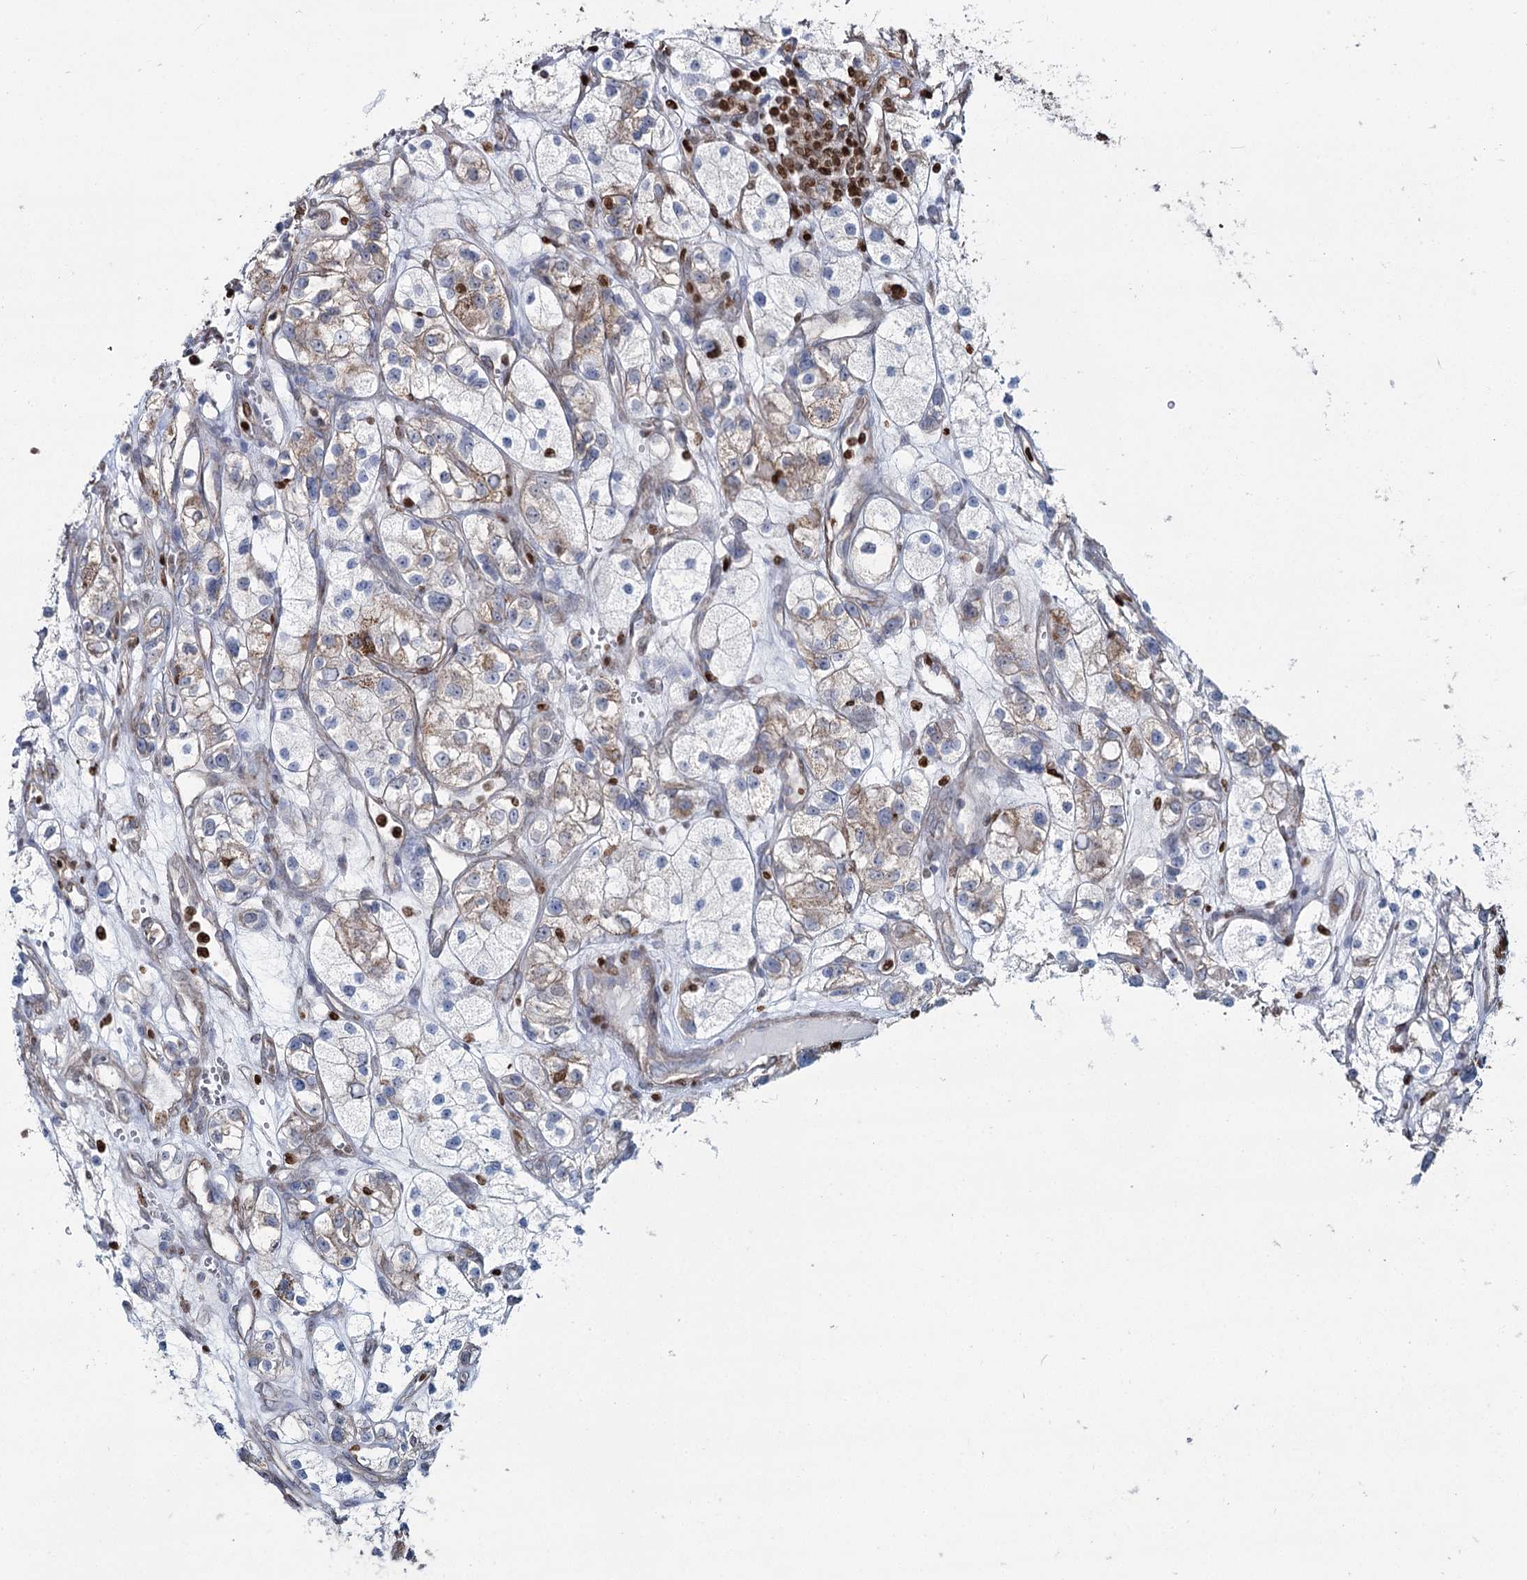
{"staining": {"intensity": "moderate", "quantity": "<25%", "location": "cytoplasmic/membranous"}, "tissue": "renal cancer", "cell_type": "Tumor cells", "image_type": "cancer", "snomed": [{"axis": "morphology", "description": "Adenocarcinoma, NOS"}, {"axis": "topography", "description": "Kidney"}], "caption": "Immunohistochemical staining of human adenocarcinoma (renal) shows low levels of moderate cytoplasmic/membranous protein staining in about <25% of tumor cells. (DAB (3,3'-diaminobenzidine) IHC, brown staining for protein, blue staining for nuclei).", "gene": "PDHX", "patient": {"sex": "female", "age": 57}}